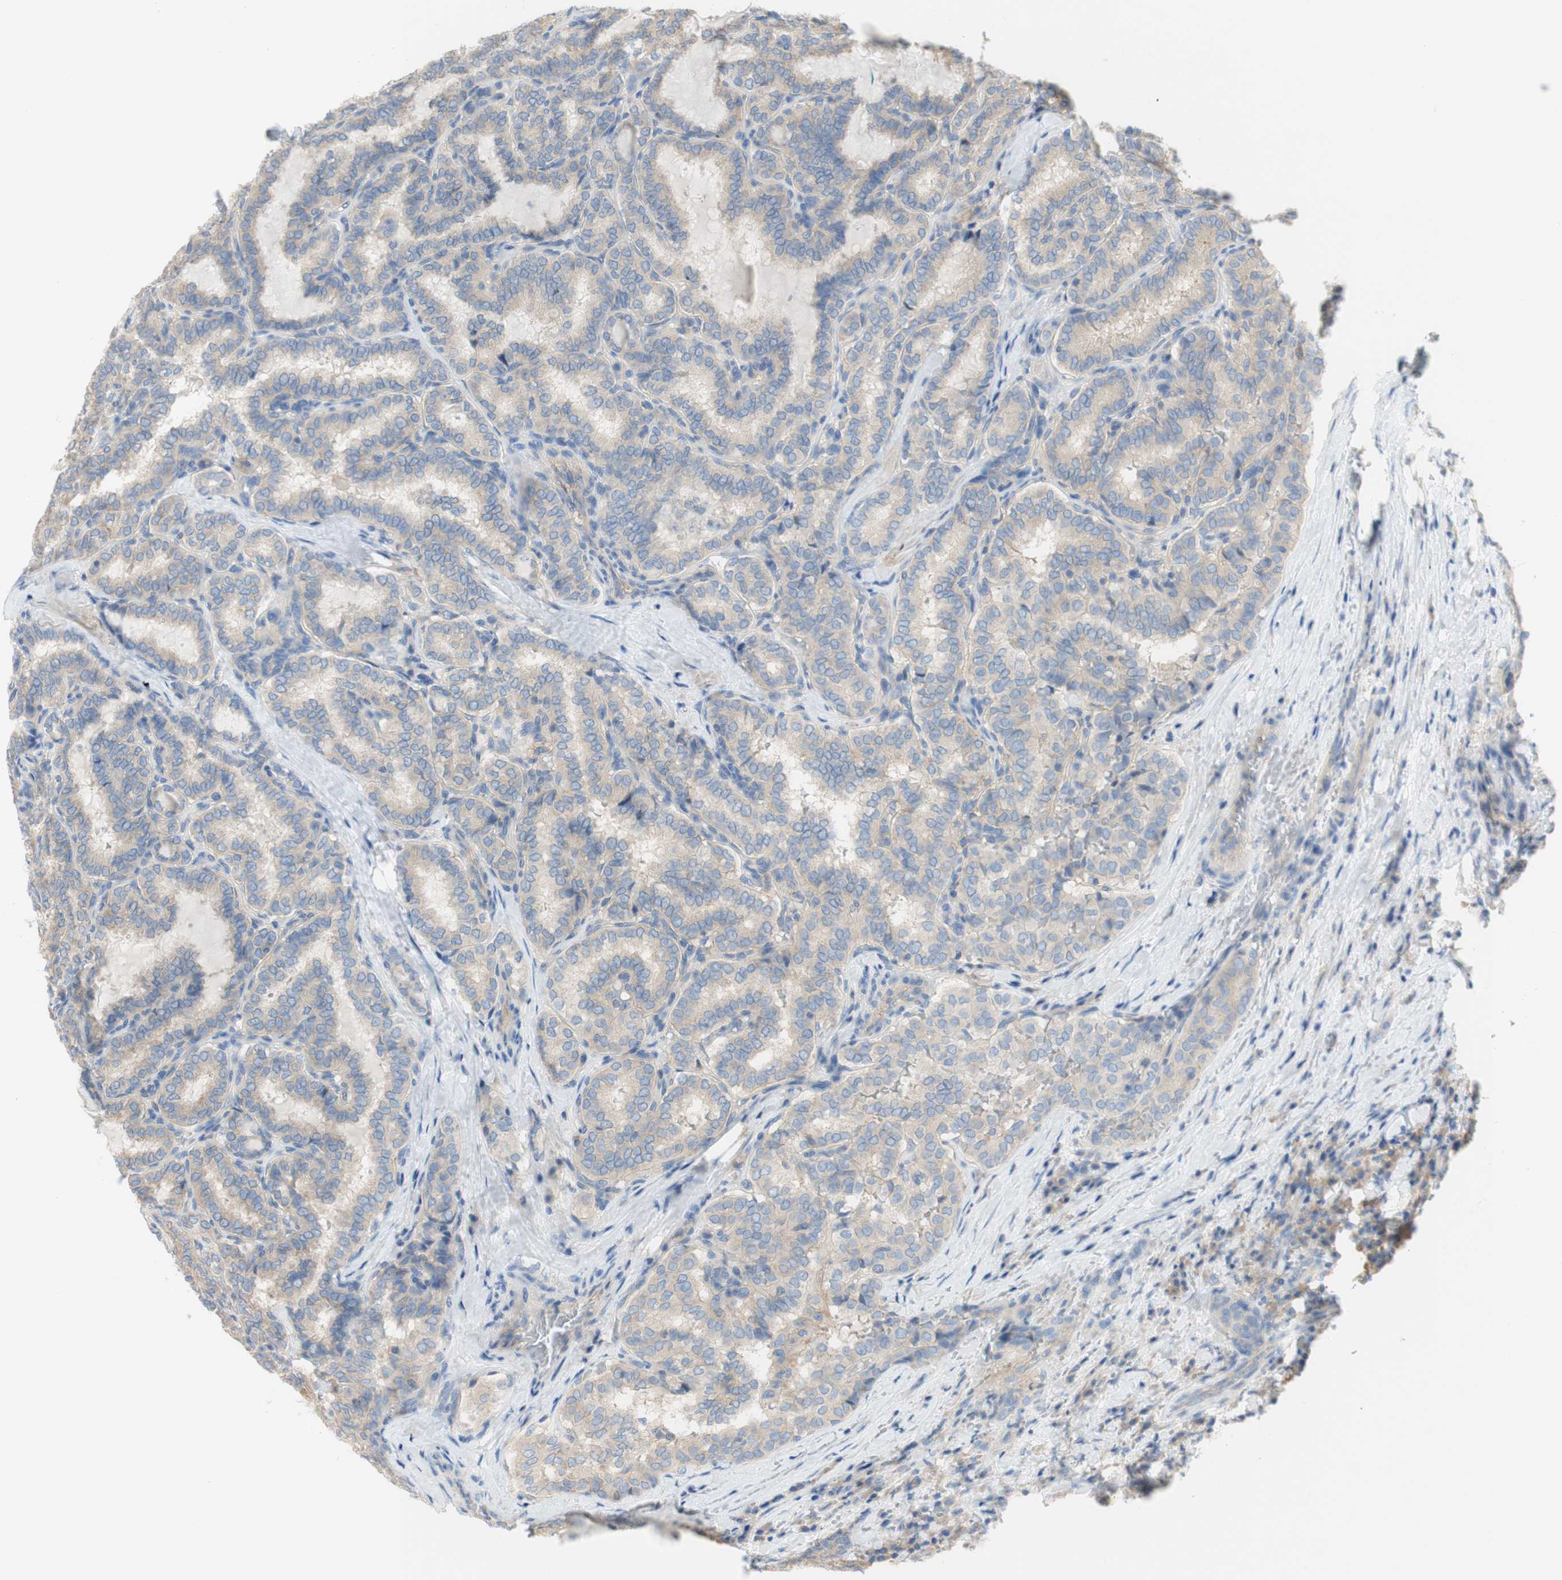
{"staining": {"intensity": "negative", "quantity": "none", "location": "none"}, "tissue": "thyroid cancer", "cell_type": "Tumor cells", "image_type": "cancer", "snomed": [{"axis": "morphology", "description": "Normal tissue, NOS"}, {"axis": "morphology", "description": "Papillary adenocarcinoma, NOS"}, {"axis": "topography", "description": "Thyroid gland"}], "caption": "DAB immunohistochemical staining of human thyroid papillary adenocarcinoma exhibits no significant expression in tumor cells.", "gene": "ATP2B1", "patient": {"sex": "female", "age": 30}}